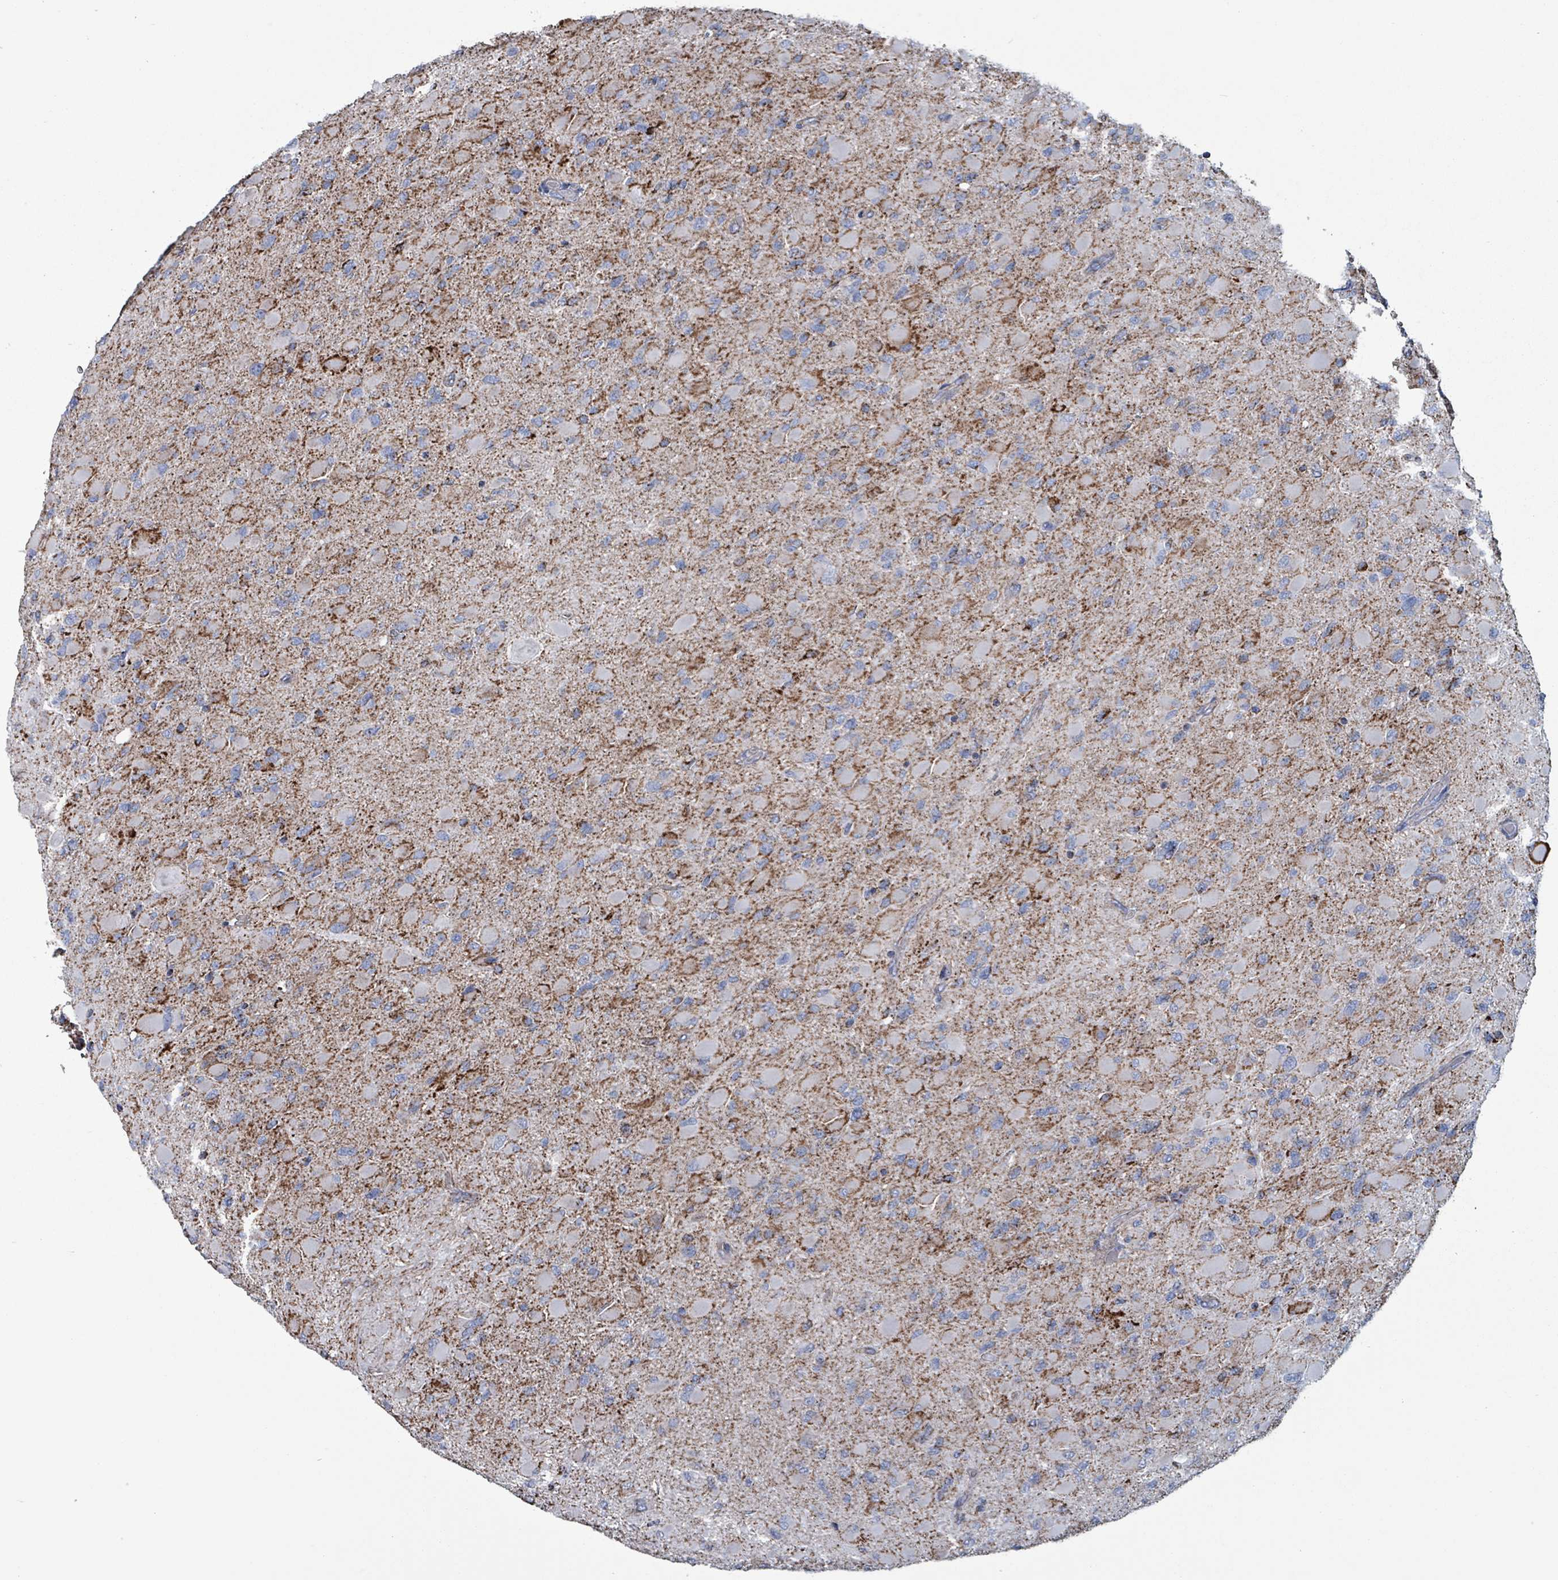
{"staining": {"intensity": "moderate", "quantity": "<25%", "location": "cytoplasmic/membranous"}, "tissue": "glioma", "cell_type": "Tumor cells", "image_type": "cancer", "snomed": [{"axis": "morphology", "description": "Glioma, malignant, High grade"}, {"axis": "topography", "description": "Cerebral cortex"}], "caption": "Moderate cytoplasmic/membranous positivity is appreciated in about <25% of tumor cells in high-grade glioma (malignant).", "gene": "IDH3B", "patient": {"sex": "female", "age": 36}}